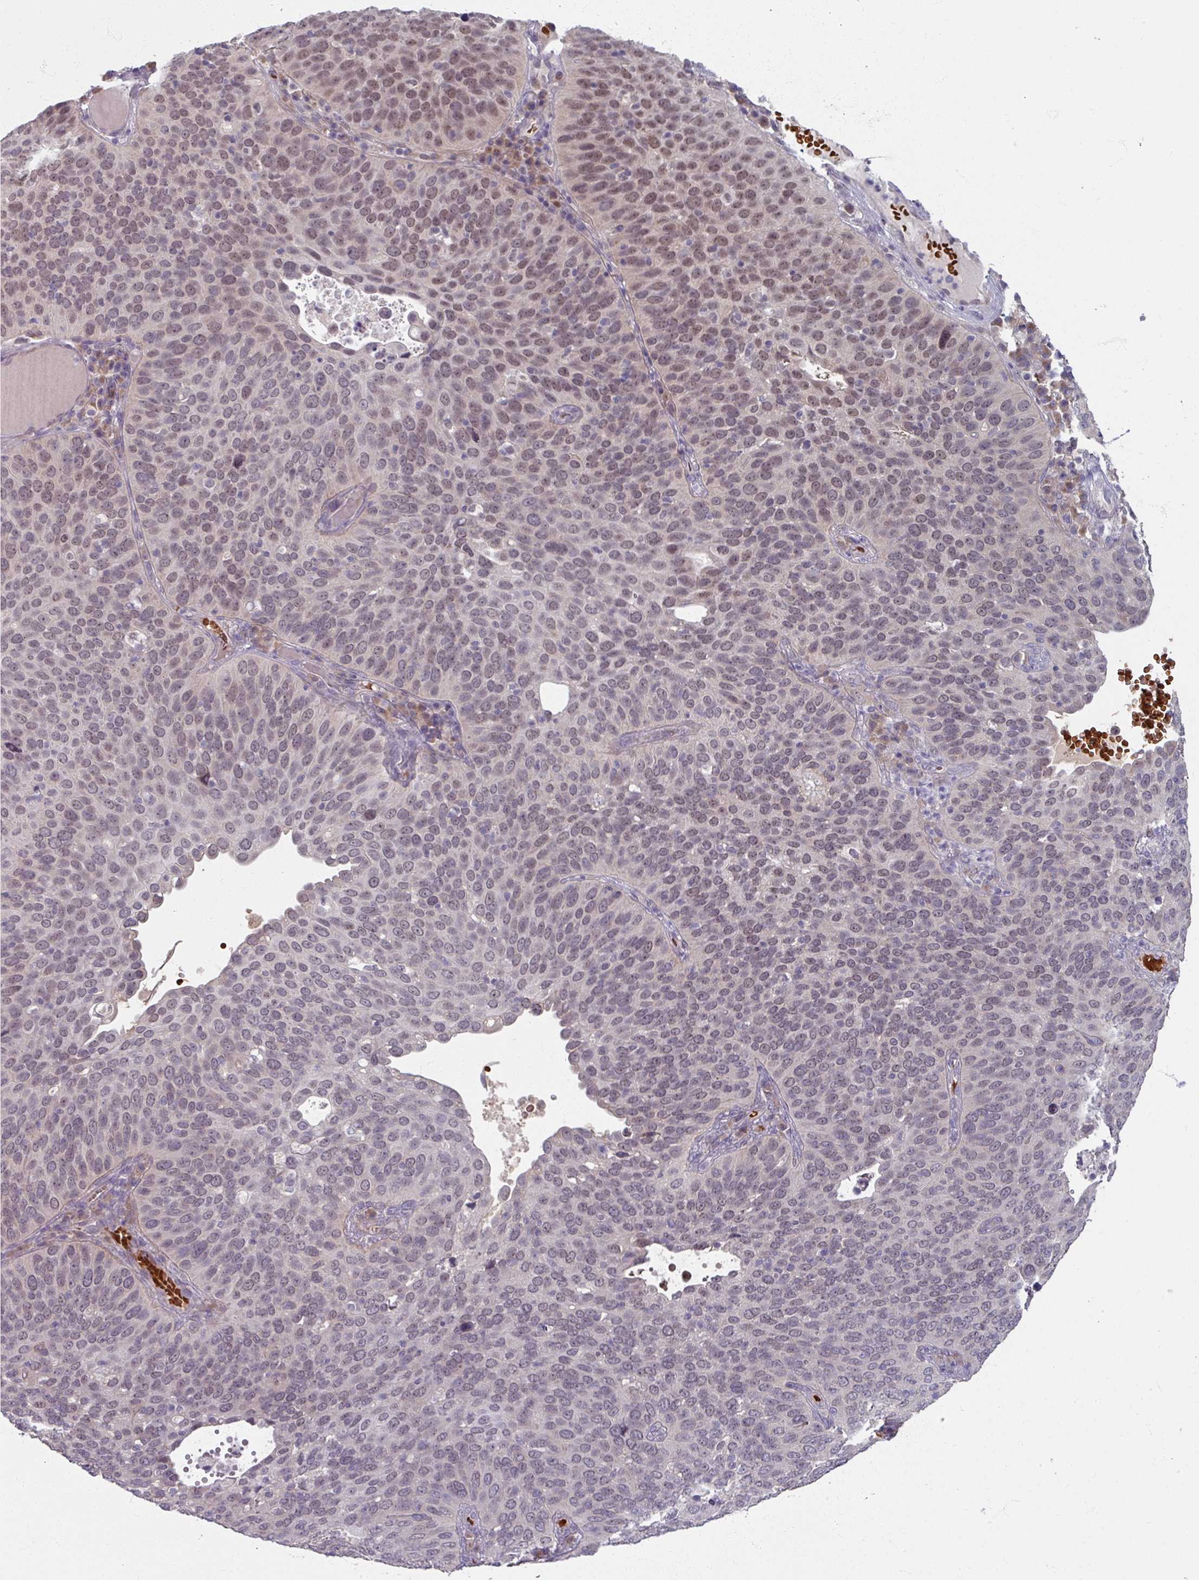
{"staining": {"intensity": "weak", "quantity": "<25%", "location": "nuclear"}, "tissue": "cervical cancer", "cell_type": "Tumor cells", "image_type": "cancer", "snomed": [{"axis": "morphology", "description": "Squamous cell carcinoma, NOS"}, {"axis": "topography", "description": "Cervix"}], "caption": "The immunohistochemistry (IHC) micrograph has no significant staining in tumor cells of cervical cancer (squamous cell carcinoma) tissue.", "gene": "KMT5C", "patient": {"sex": "female", "age": 36}}